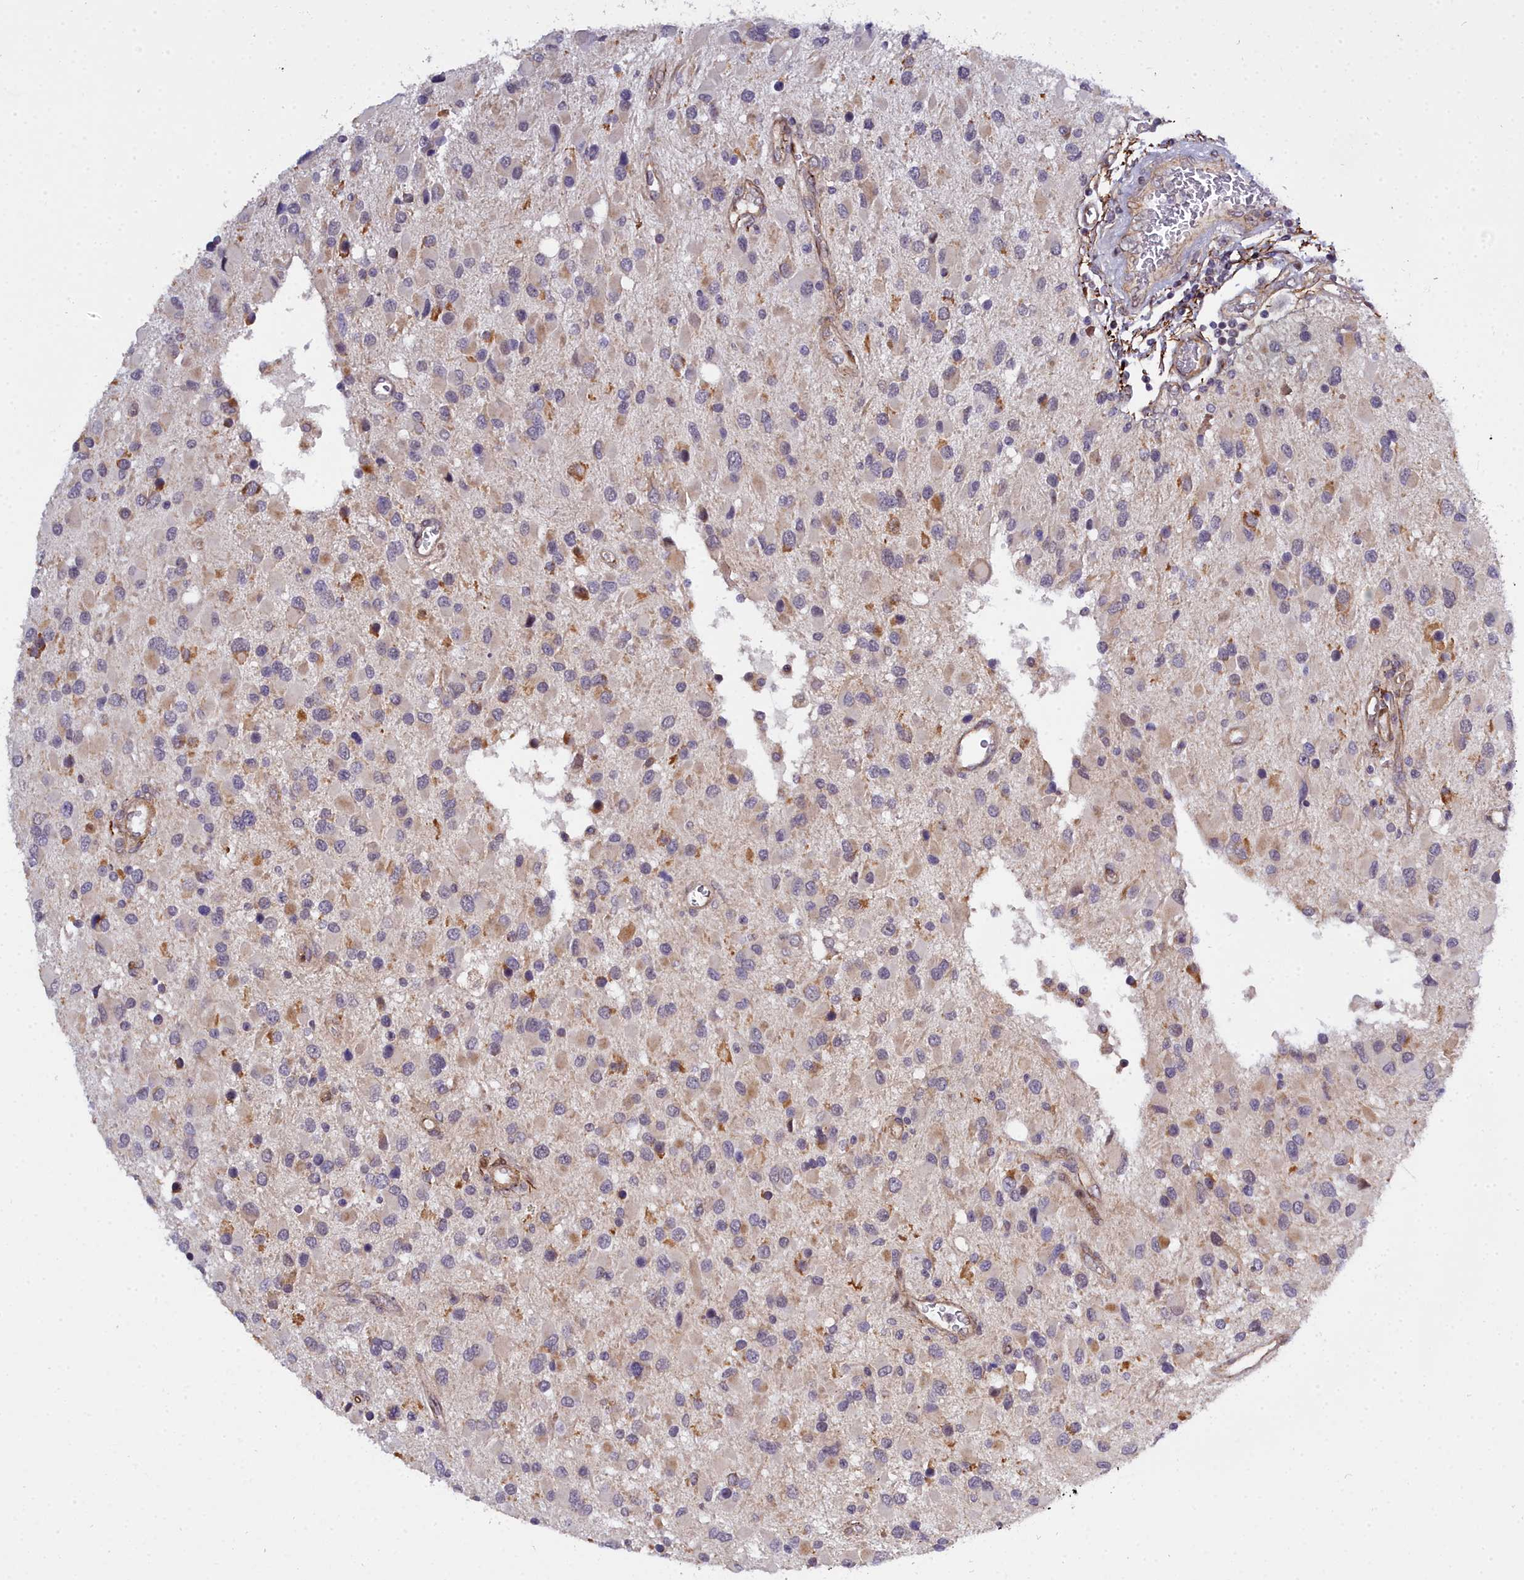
{"staining": {"intensity": "weak", "quantity": "<25%", "location": "cytoplasmic/membranous"}, "tissue": "glioma", "cell_type": "Tumor cells", "image_type": "cancer", "snomed": [{"axis": "morphology", "description": "Glioma, malignant, High grade"}, {"axis": "topography", "description": "Brain"}], "caption": "This is a micrograph of IHC staining of malignant glioma (high-grade), which shows no positivity in tumor cells.", "gene": "MRPS11", "patient": {"sex": "male", "age": 53}}